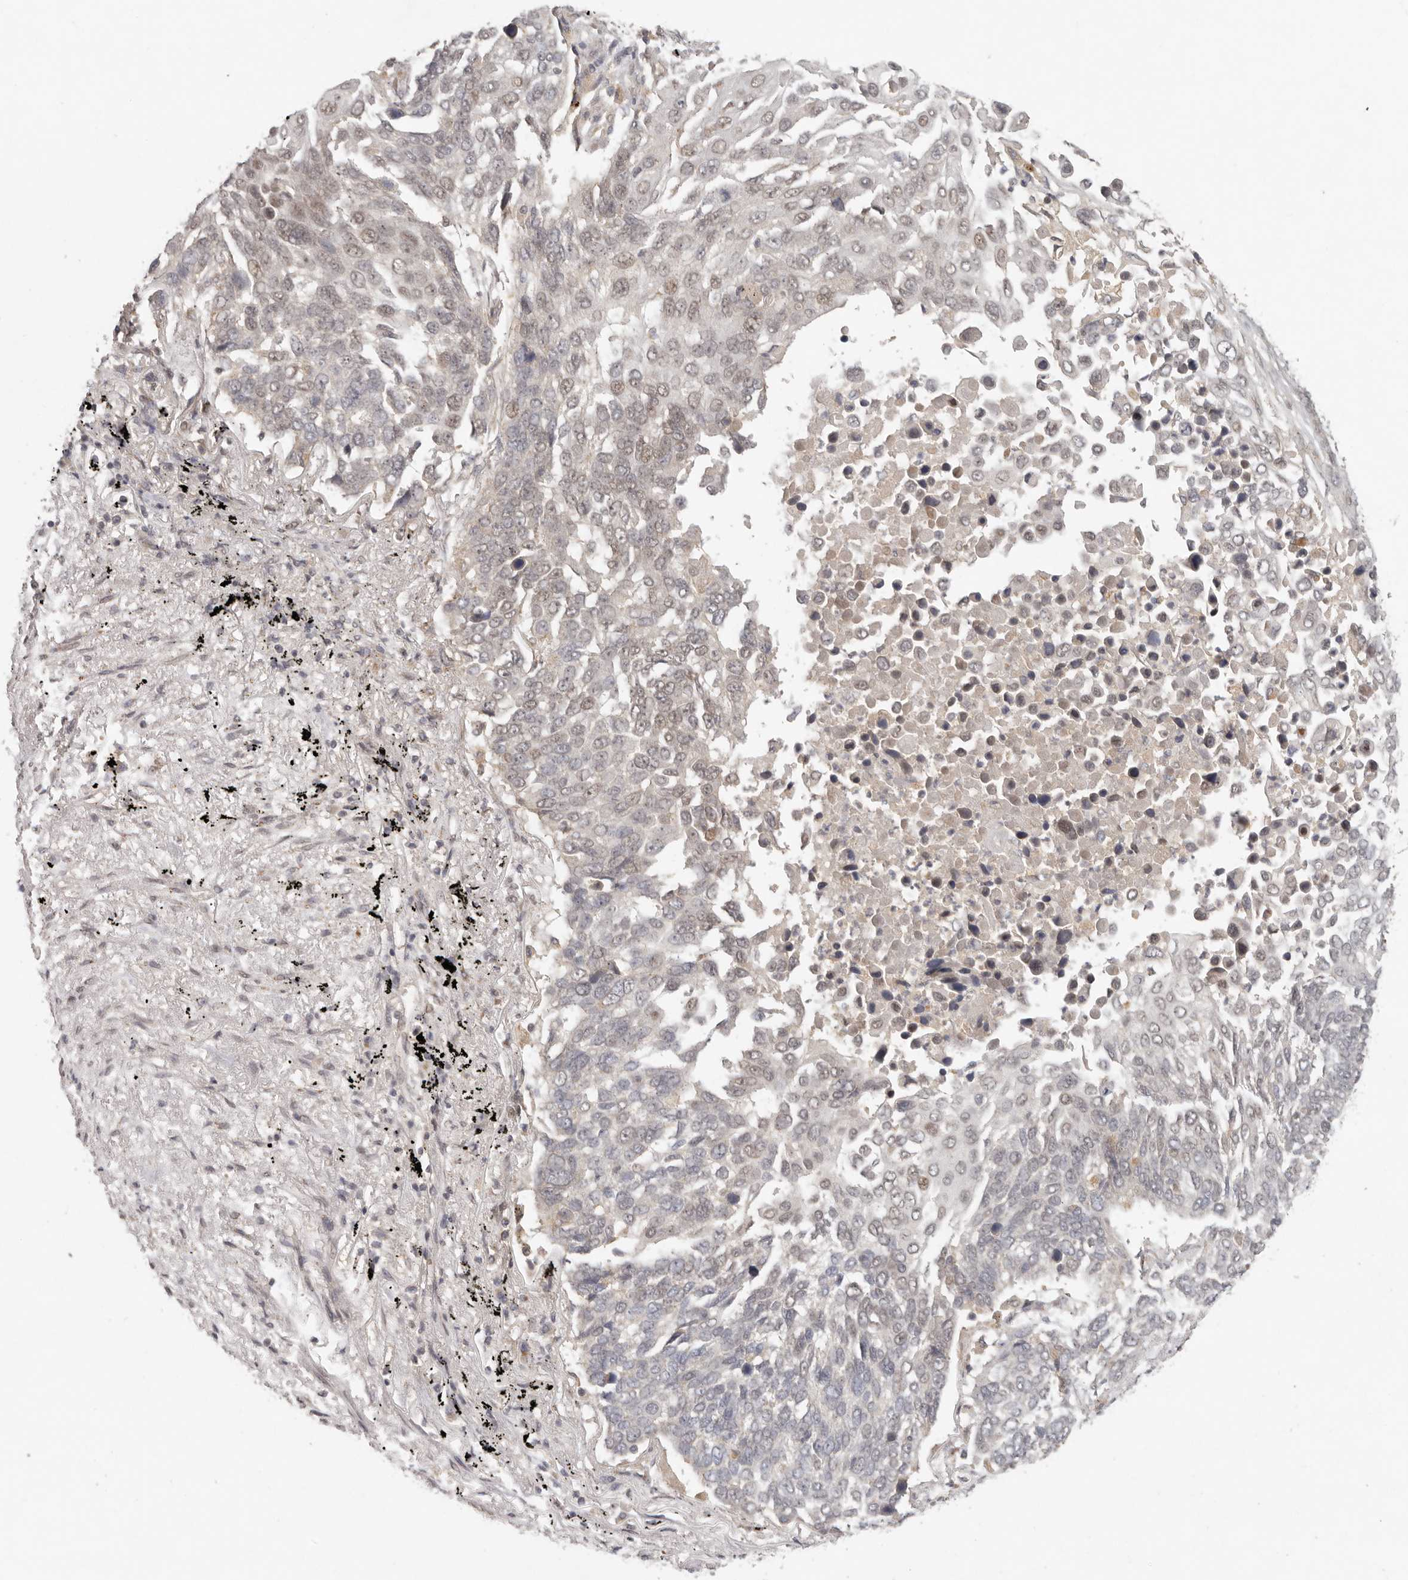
{"staining": {"intensity": "weak", "quantity": "<25%", "location": "nuclear"}, "tissue": "lung cancer", "cell_type": "Tumor cells", "image_type": "cancer", "snomed": [{"axis": "morphology", "description": "Squamous cell carcinoma, NOS"}, {"axis": "topography", "description": "Lung"}], "caption": "Immunohistochemistry of human lung cancer (squamous cell carcinoma) demonstrates no expression in tumor cells.", "gene": "LRRC75A", "patient": {"sex": "male", "age": 66}}